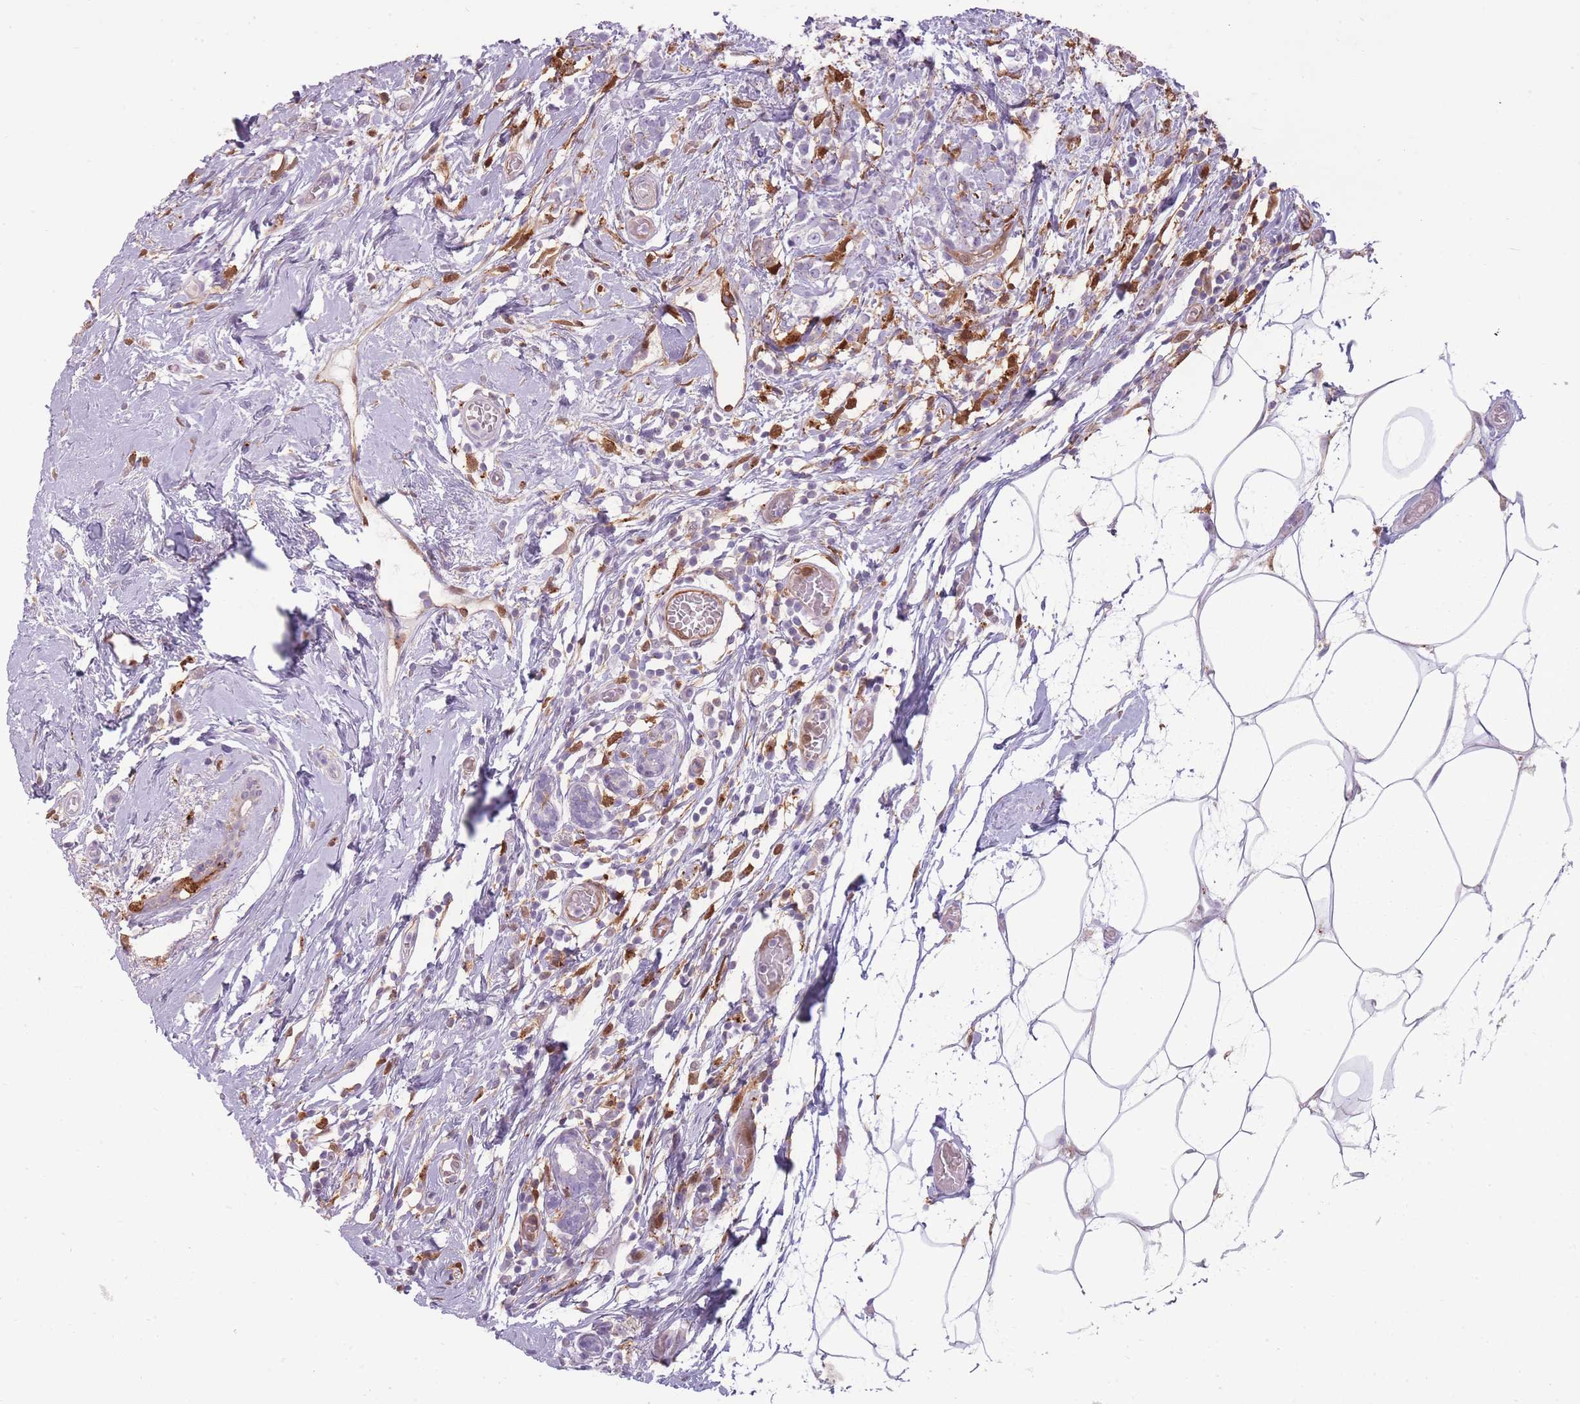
{"staining": {"intensity": "negative", "quantity": "none", "location": "none"}, "tissue": "breast cancer", "cell_type": "Tumor cells", "image_type": "cancer", "snomed": [{"axis": "morphology", "description": "Lobular carcinoma"}, {"axis": "topography", "description": "Breast"}], "caption": "High magnification brightfield microscopy of lobular carcinoma (breast) stained with DAB (brown) and counterstained with hematoxylin (blue): tumor cells show no significant staining.", "gene": "LGALS9", "patient": {"sex": "female", "age": 58}}